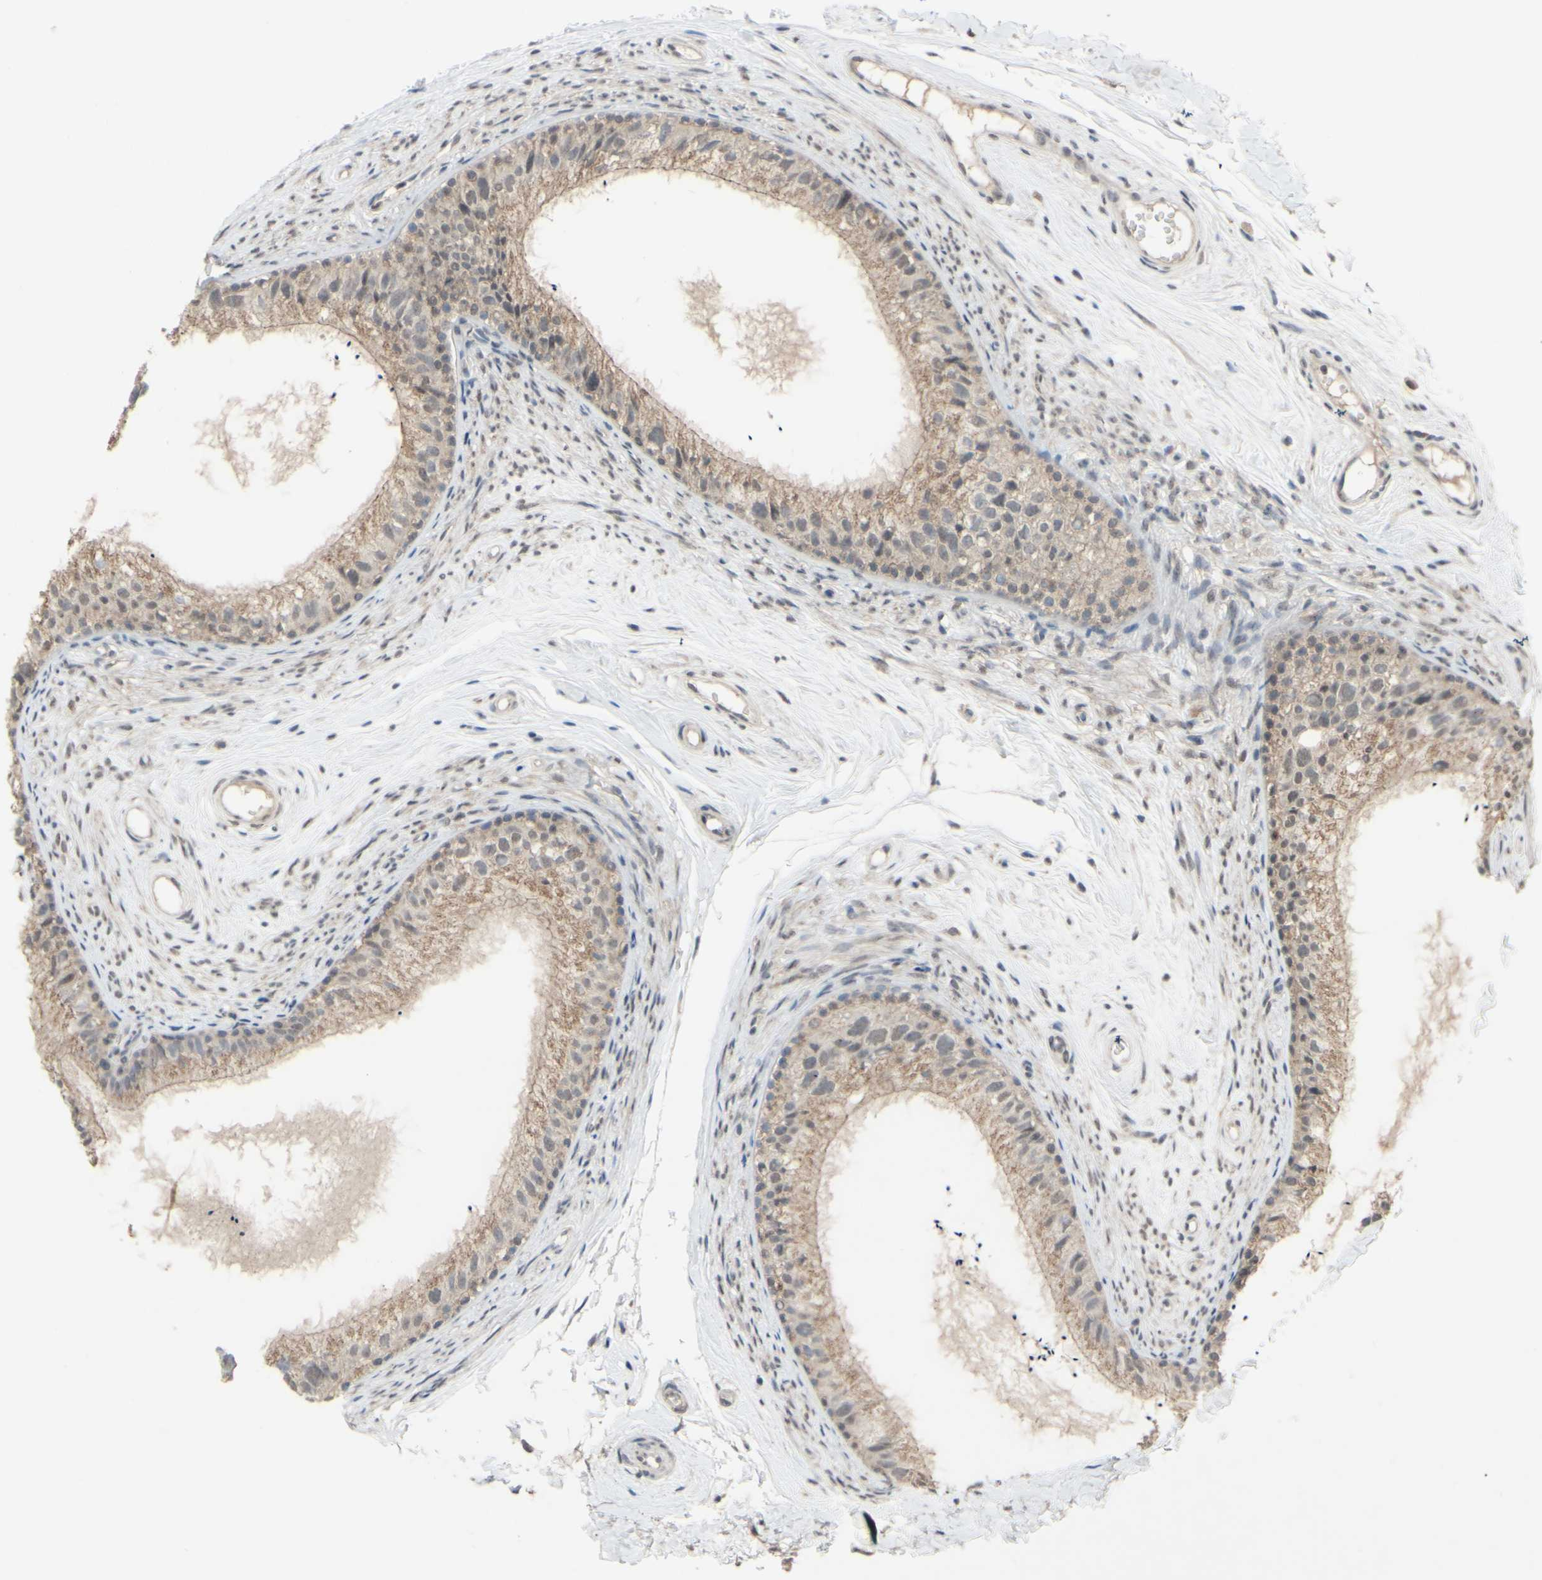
{"staining": {"intensity": "moderate", "quantity": ">75%", "location": "cytoplasmic/membranous"}, "tissue": "epididymis", "cell_type": "Glandular cells", "image_type": "normal", "snomed": [{"axis": "morphology", "description": "Normal tissue, NOS"}, {"axis": "topography", "description": "Epididymis"}], "caption": "Brown immunohistochemical staining in unremarkable epididymis displays moderate cytoplasmic/membranous staining in approximately >75% of glandular cells. Using DAB (brown) and hematoxylin (blue) stains, captured at high magnification using brightfield microscopy.", "gene": "CDCP1", "patient": {"sex": "male", "age": 56}}